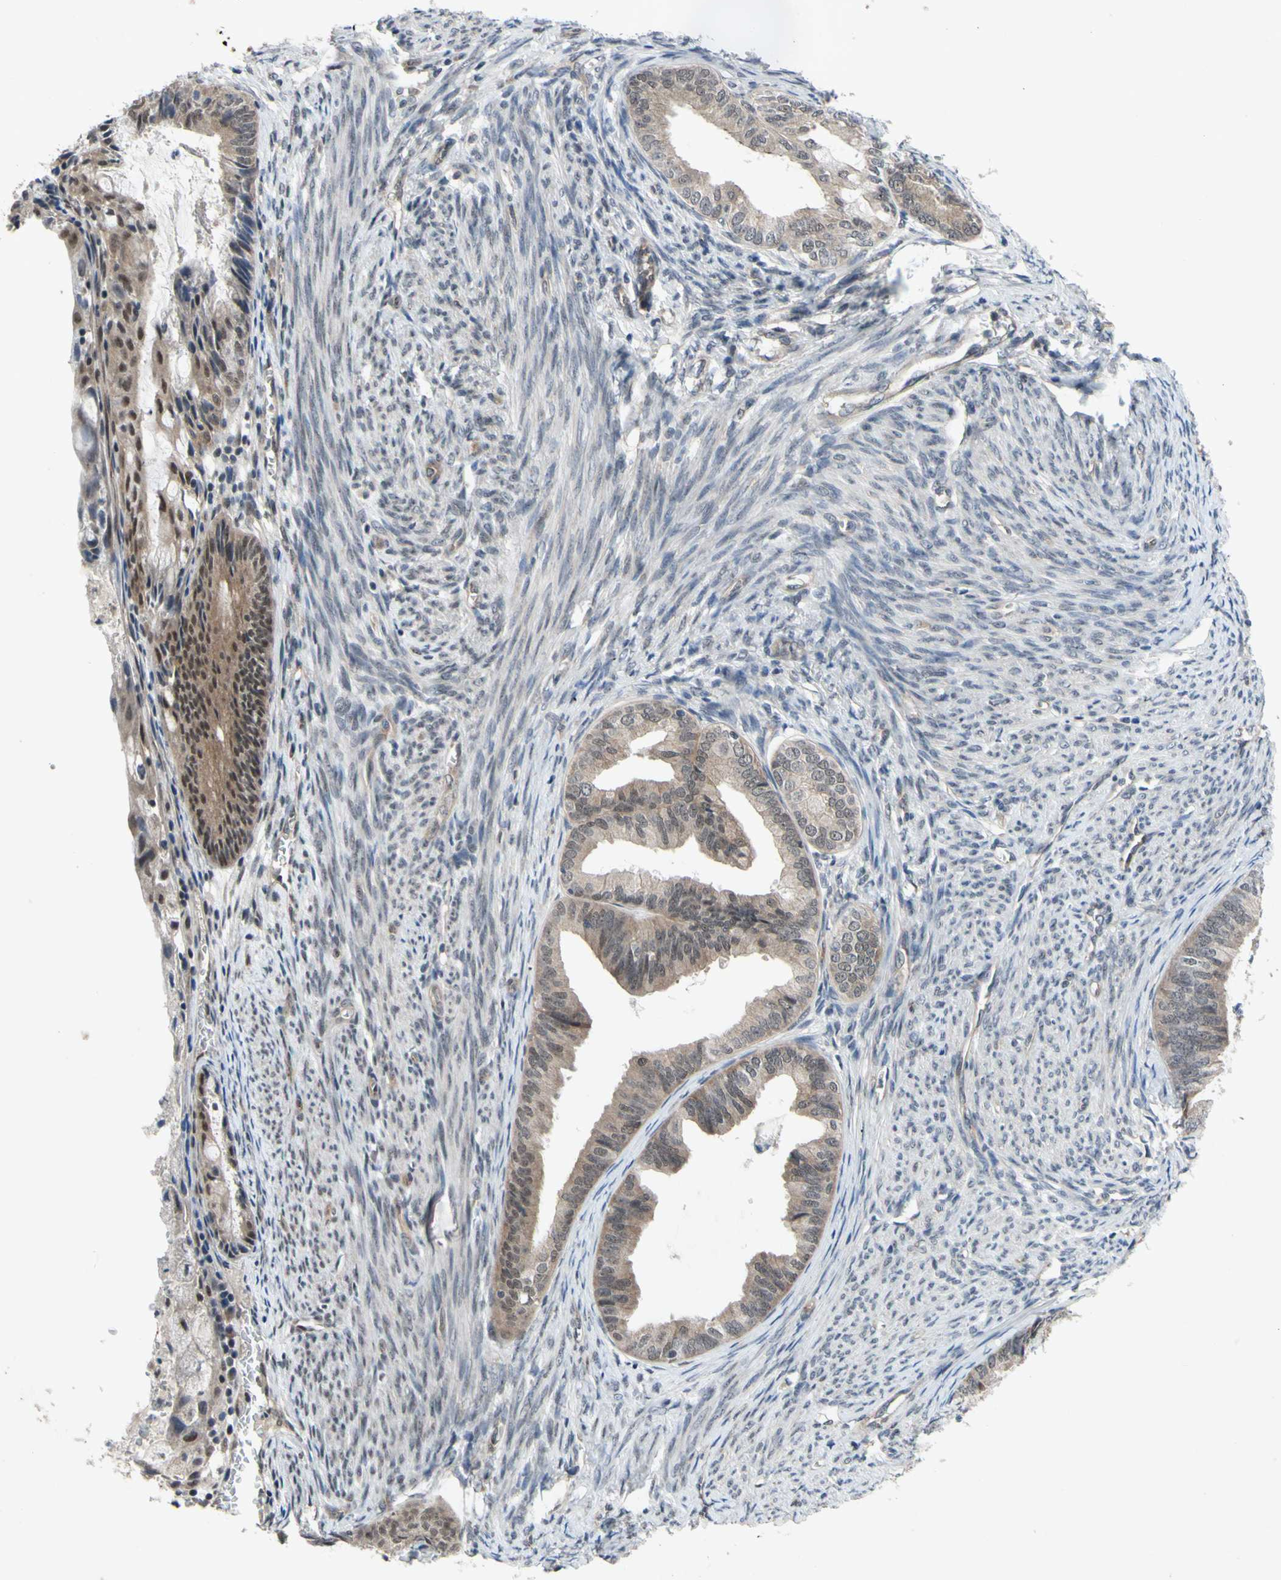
{"staining": {"intensity": "weak", "quantity": ">75%", "location": "cytoplasmic/membranous,nuclear"}, "tissue": "endometrial cancer", "cell_type": "Tumor cells", "image_type": "cancer", "snomed": [{"axis": "morphology", "description": "Adenocarcinoma, NOS"}, {"axis": "topography", "description": "Endometrium"}], "caption": "Immunohistochemistry staining of endometrial cancer, which exhibits low levels of weak cytoplasmic/membranous and nuclear positivity in approximately >75% of tumor cells indicating weak cytoplasmic/membranous and nuclear protein staining. The staining was performed using DAB (3,3'-diaminobenzidine) (brown) for protein detection and nuclei were counterstained in hematoxylin (blue).", "gene": "TRDMT1", "patient": {"sex": "female", "age": 86}}